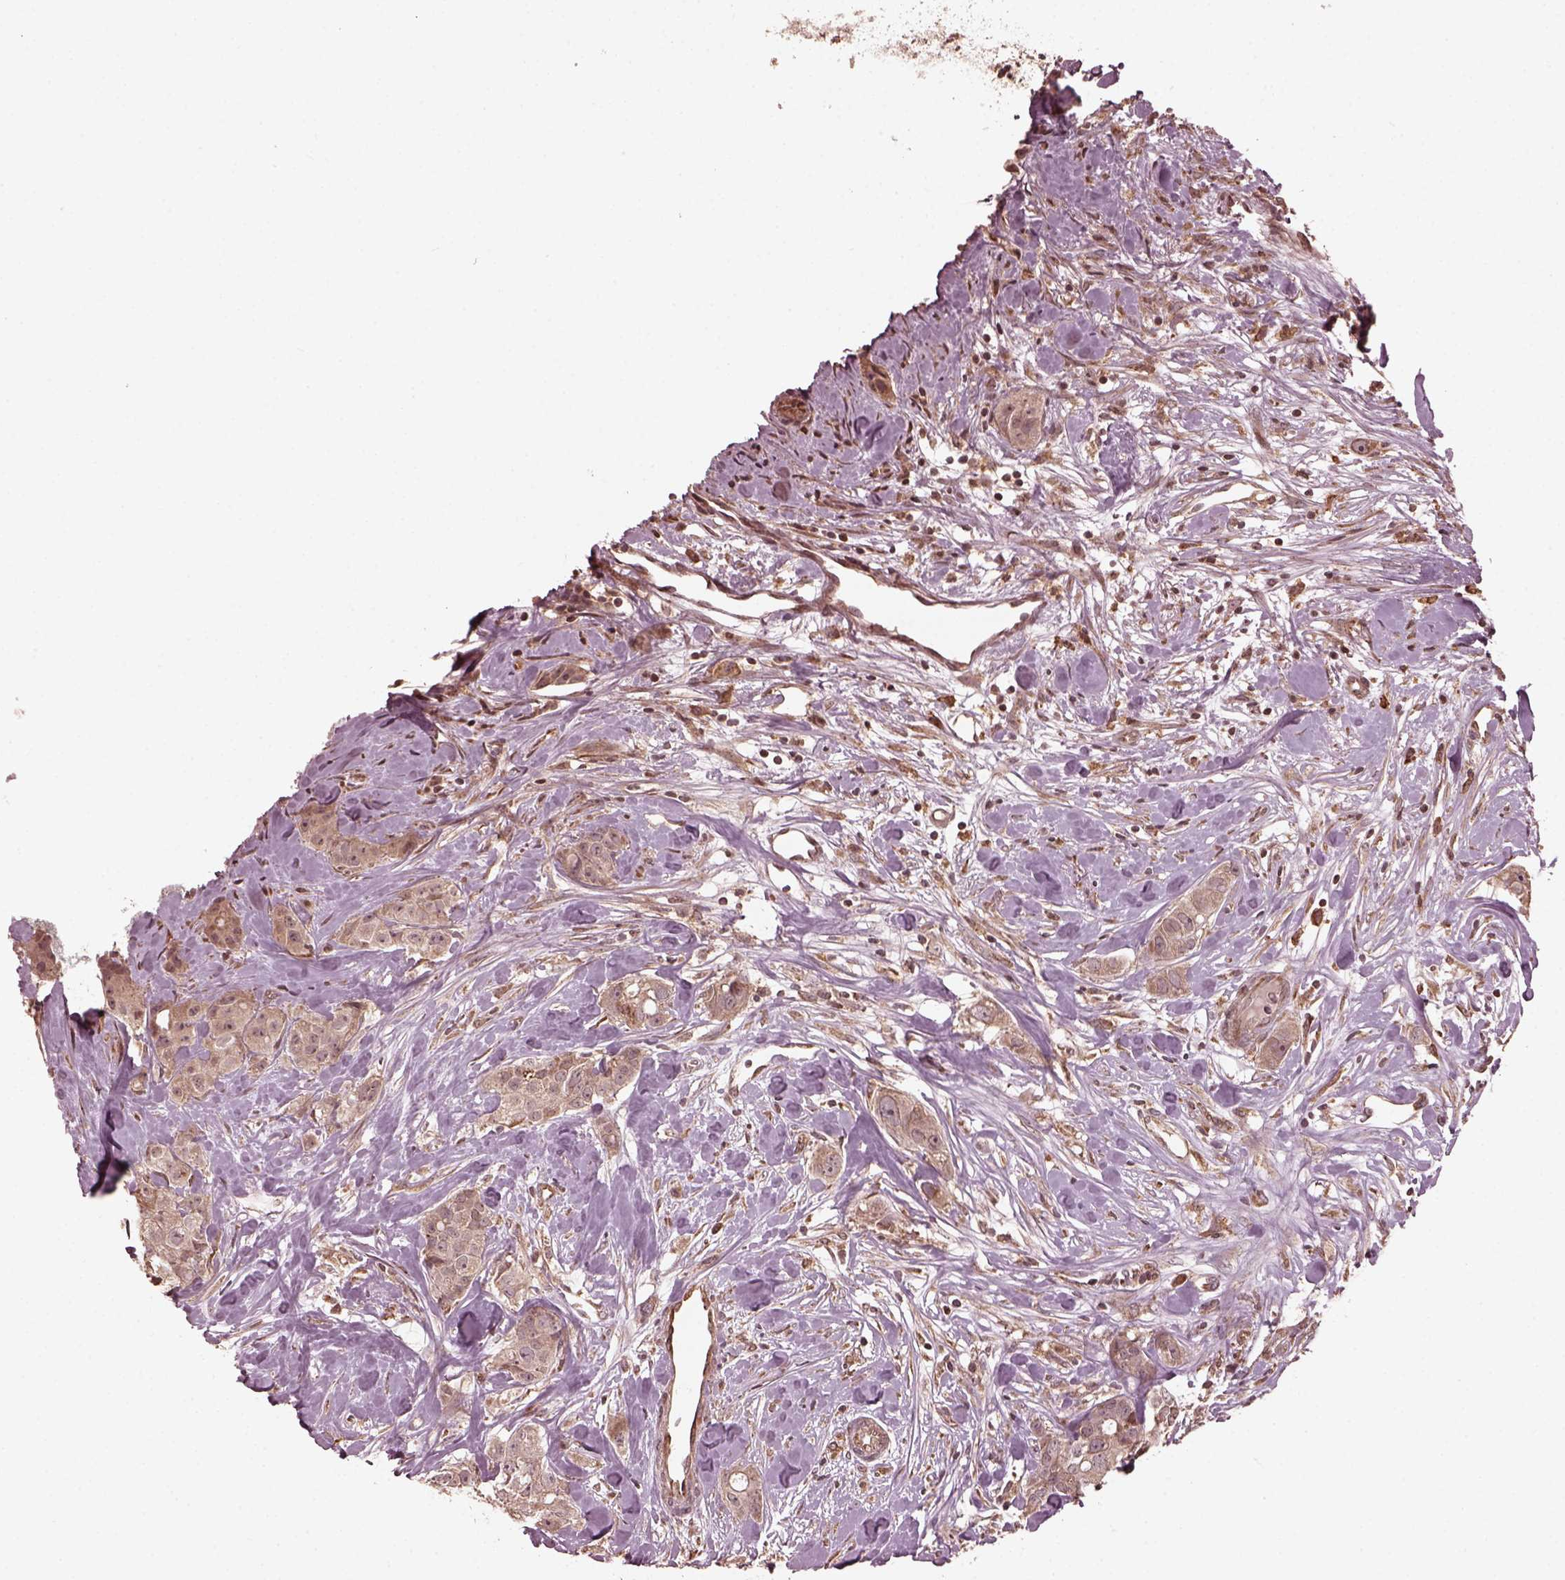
{"staining": {"intensity": "weak", "quantity": ">75%", "location": "cytoplasmic/membranous"}, "tissue": "breast cancer", "cell_type": "Tumor cells", "image_type": "cancer", "snomed": [{"axis": "morphology", "description": "Duct carcinoma"}, {"axis": "topography", "description": "Breast"}], "caption": "Breast cancer (intraductal carcinoma) tissue exhibits weak cytoplasmic/membranous expression in about >75% of tumor cells, visualized by immunohistochemistry. (Stains: DAB in brown, nuclei in blue, Microscopy: brightfield microscopy at high magnification).", "gene": "ZNF292", "patient": {"sex": "female", "age": 43}}